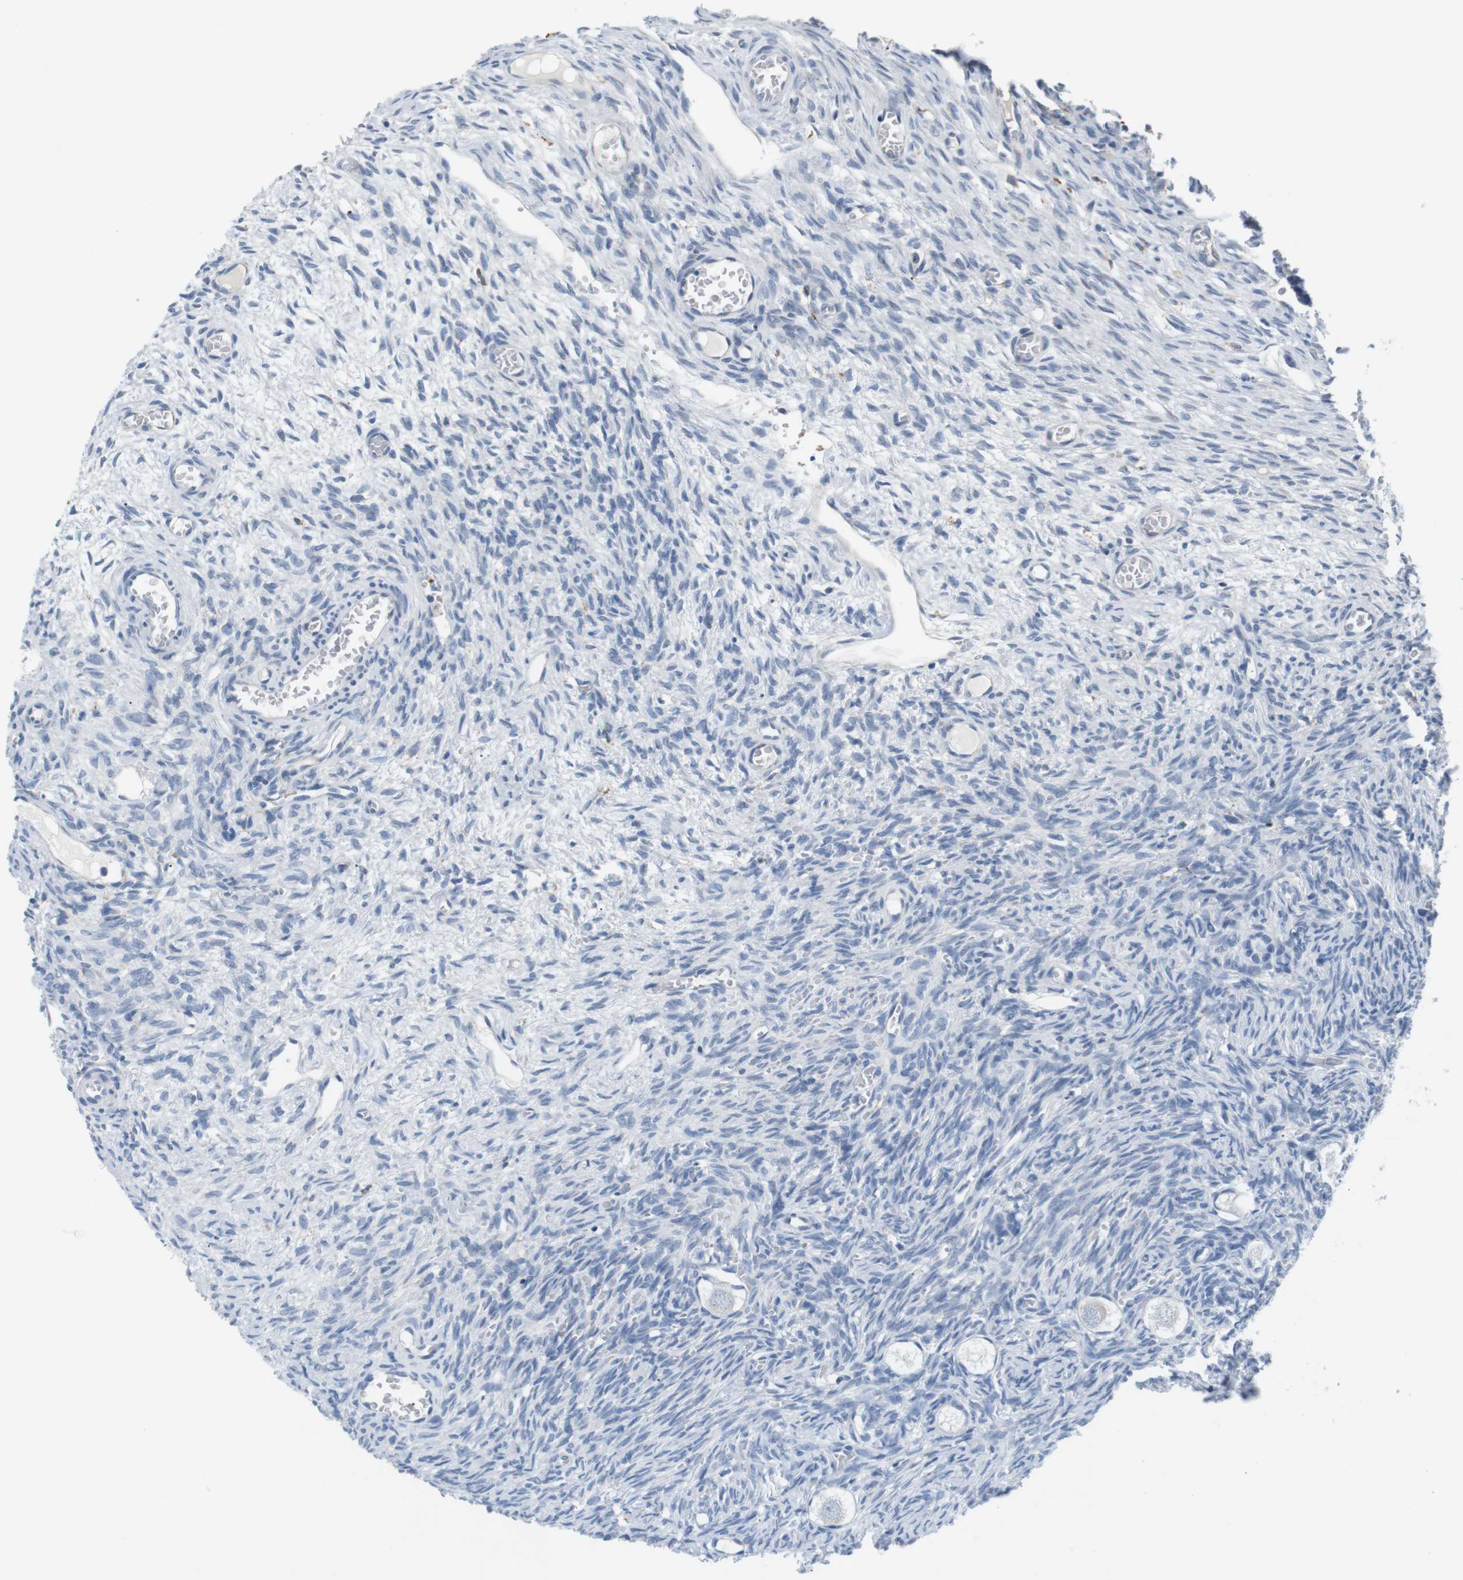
{"staining": {"intensity": "negative", "quantity": "none", "location": "none"}, "tissue": "ovary", "cell_type": "Follicle cells", "image_type": "normal", "snomed": [{"axis": "morphology", "description": "Normal tissue, NOS"}, {"axis": "topography", "description": "Ovary"}], "caption": "IHC image of unremarkable ovary: ovary stained with DAB (3,3'-diaminobenzidine) shows no significant protein positivity in follicle cells.", "gene": "FCGRT", "patient": {"sex": "female", "age": 27}}